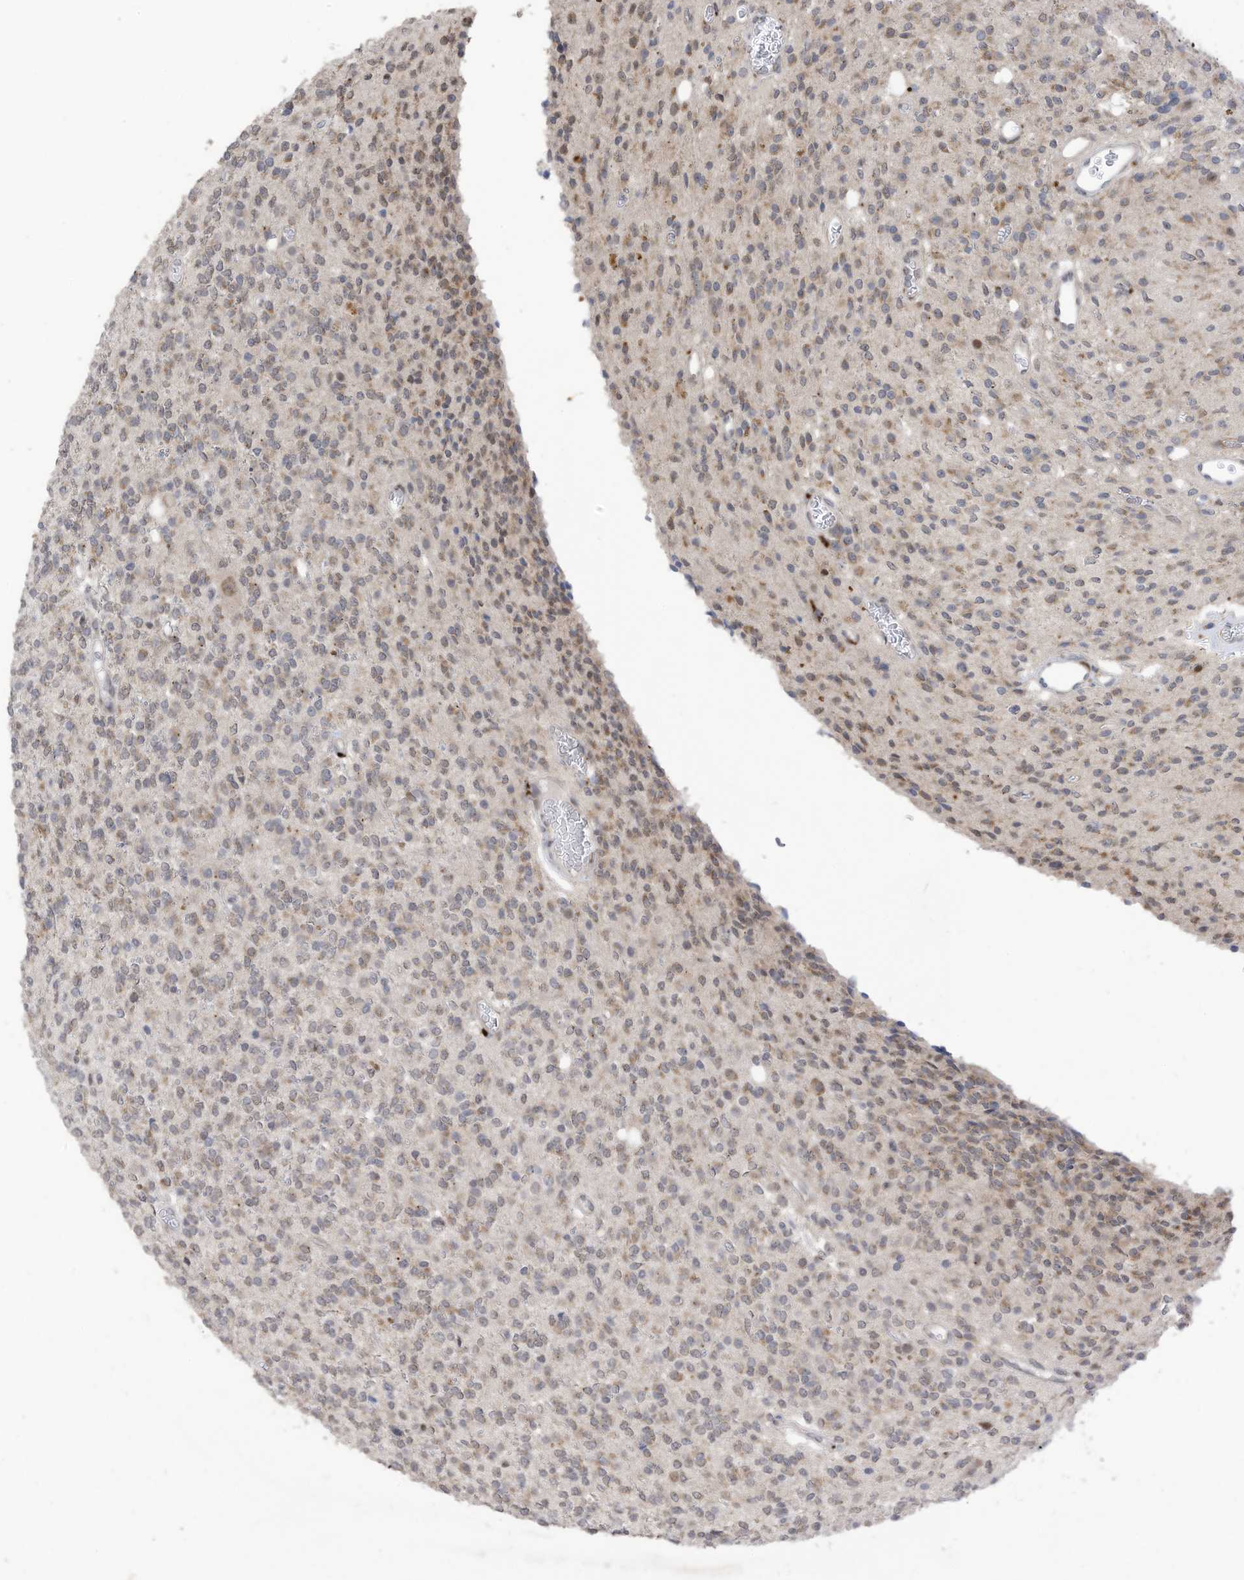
{"staining": {"intensity": "weak", "quantity": "25%-75%", "location": "cytoplasmic/membranous"}, "tissue": "glioma", "cell_type": "Tumor cells", "image_type": "cancer", "snomed": [{"axis": "morphology", "description": "Glioma, malignant, High grade"}, {"axis": "topography", "description": "Brain"}], "caption": "DAB immunohistochemical staining of human glioma shows weak cytoplasmic/membranous protein staining in about 25%-75% of tumor cells.", "gene": "RABL3", "patient": {"sex": "male", "age": 34}}